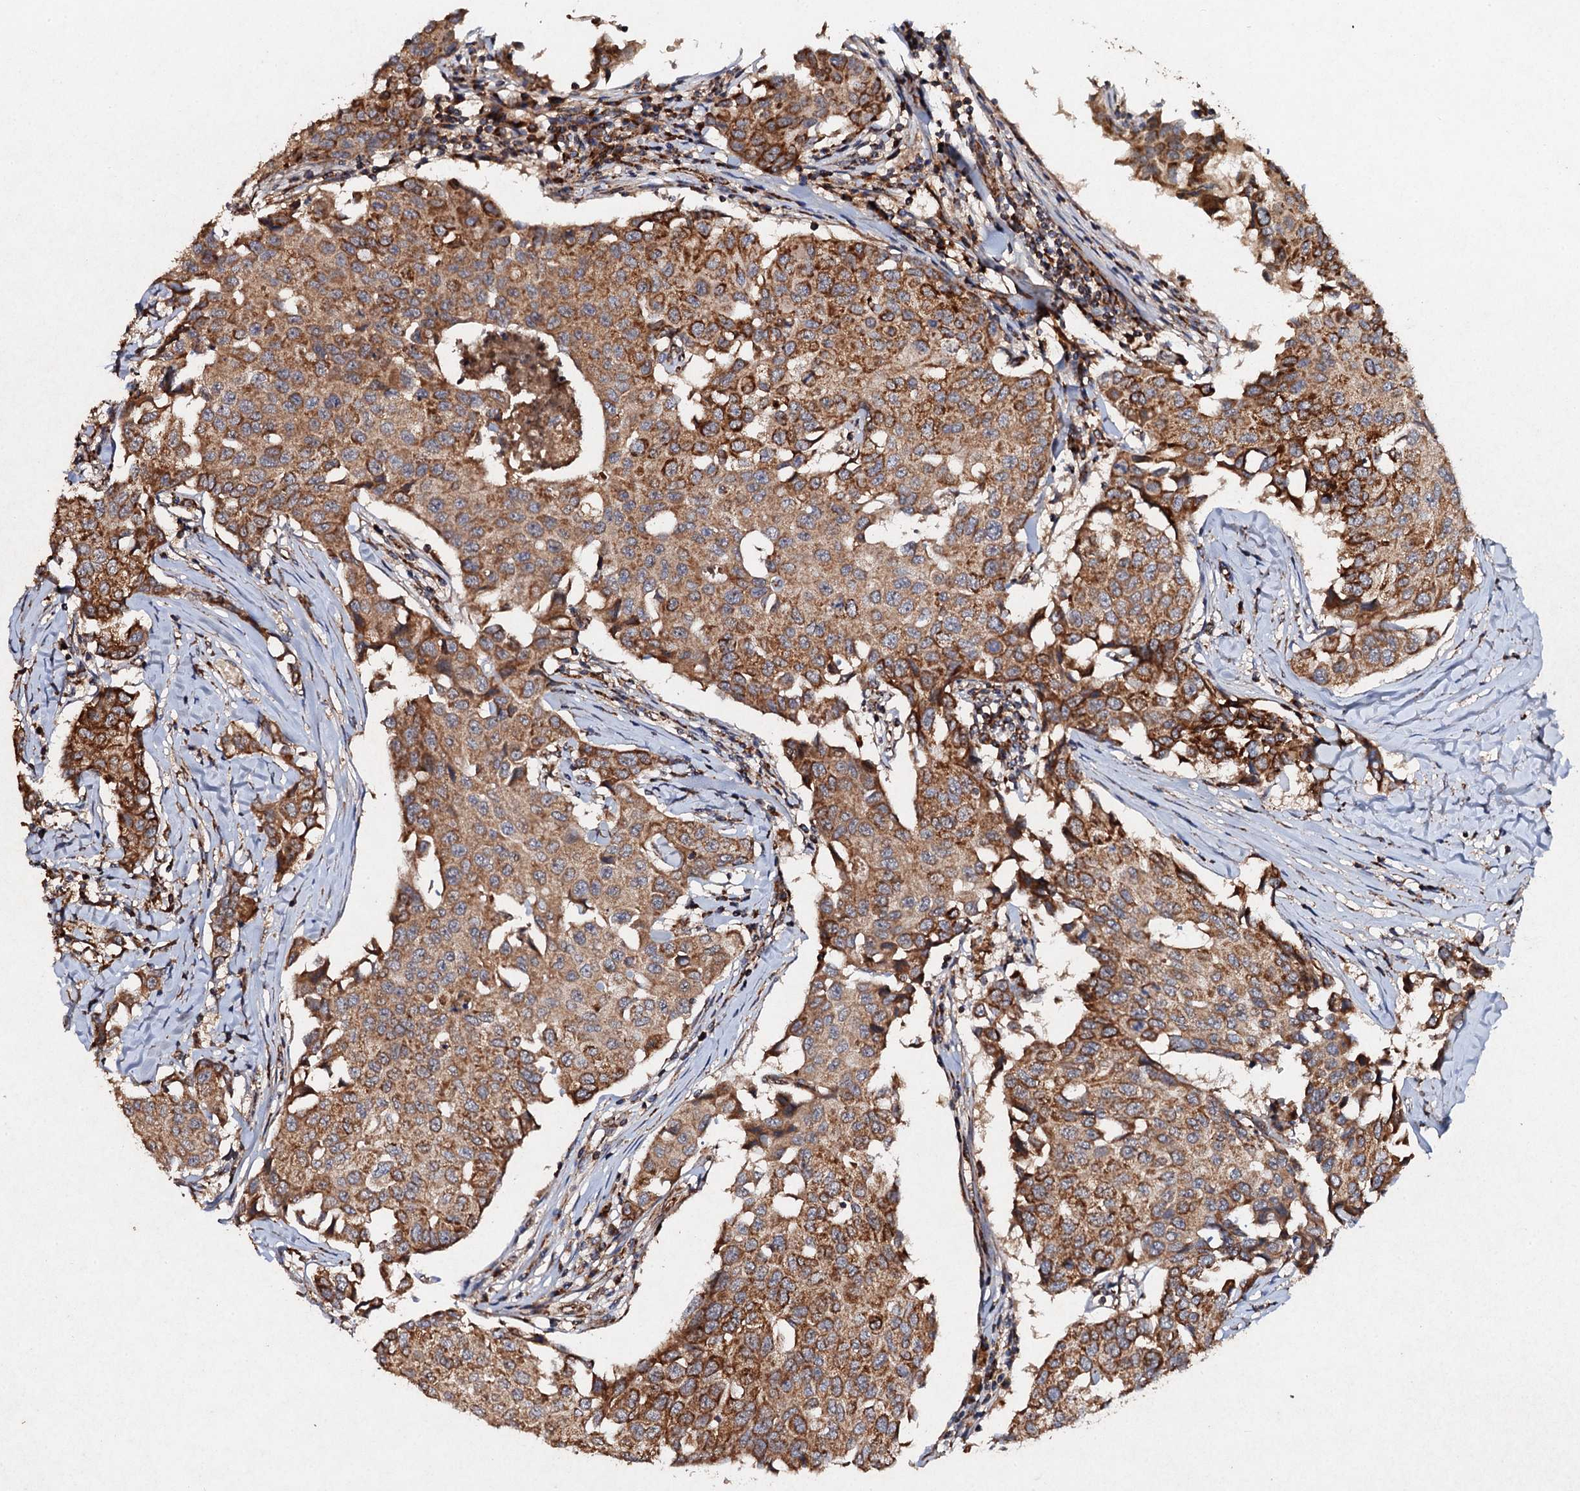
{"staining": {"intensity": "moderate", "quantity": ">75%", "location": "cytoplasmic/membranous"}, "tissue": "breast cancer", "cell_type": "Tumor cells", "image_type": "cancer", "snomed": [{"axis": "morphology", "description": "Duct carcinoma"}, {"axis": "topography", "description": "Breast"}], "caption": "Immunohistochemistry (IHC) (DAB) staining of invasive ductal carcinoma (breast) displays moderate cytoplasmic/membranous protein staining in approximately >75% of tumor cells. Nuclei are stained in blue.", "gene": "NDUFA13", "patient": {"sex": "female", "age": 80}}